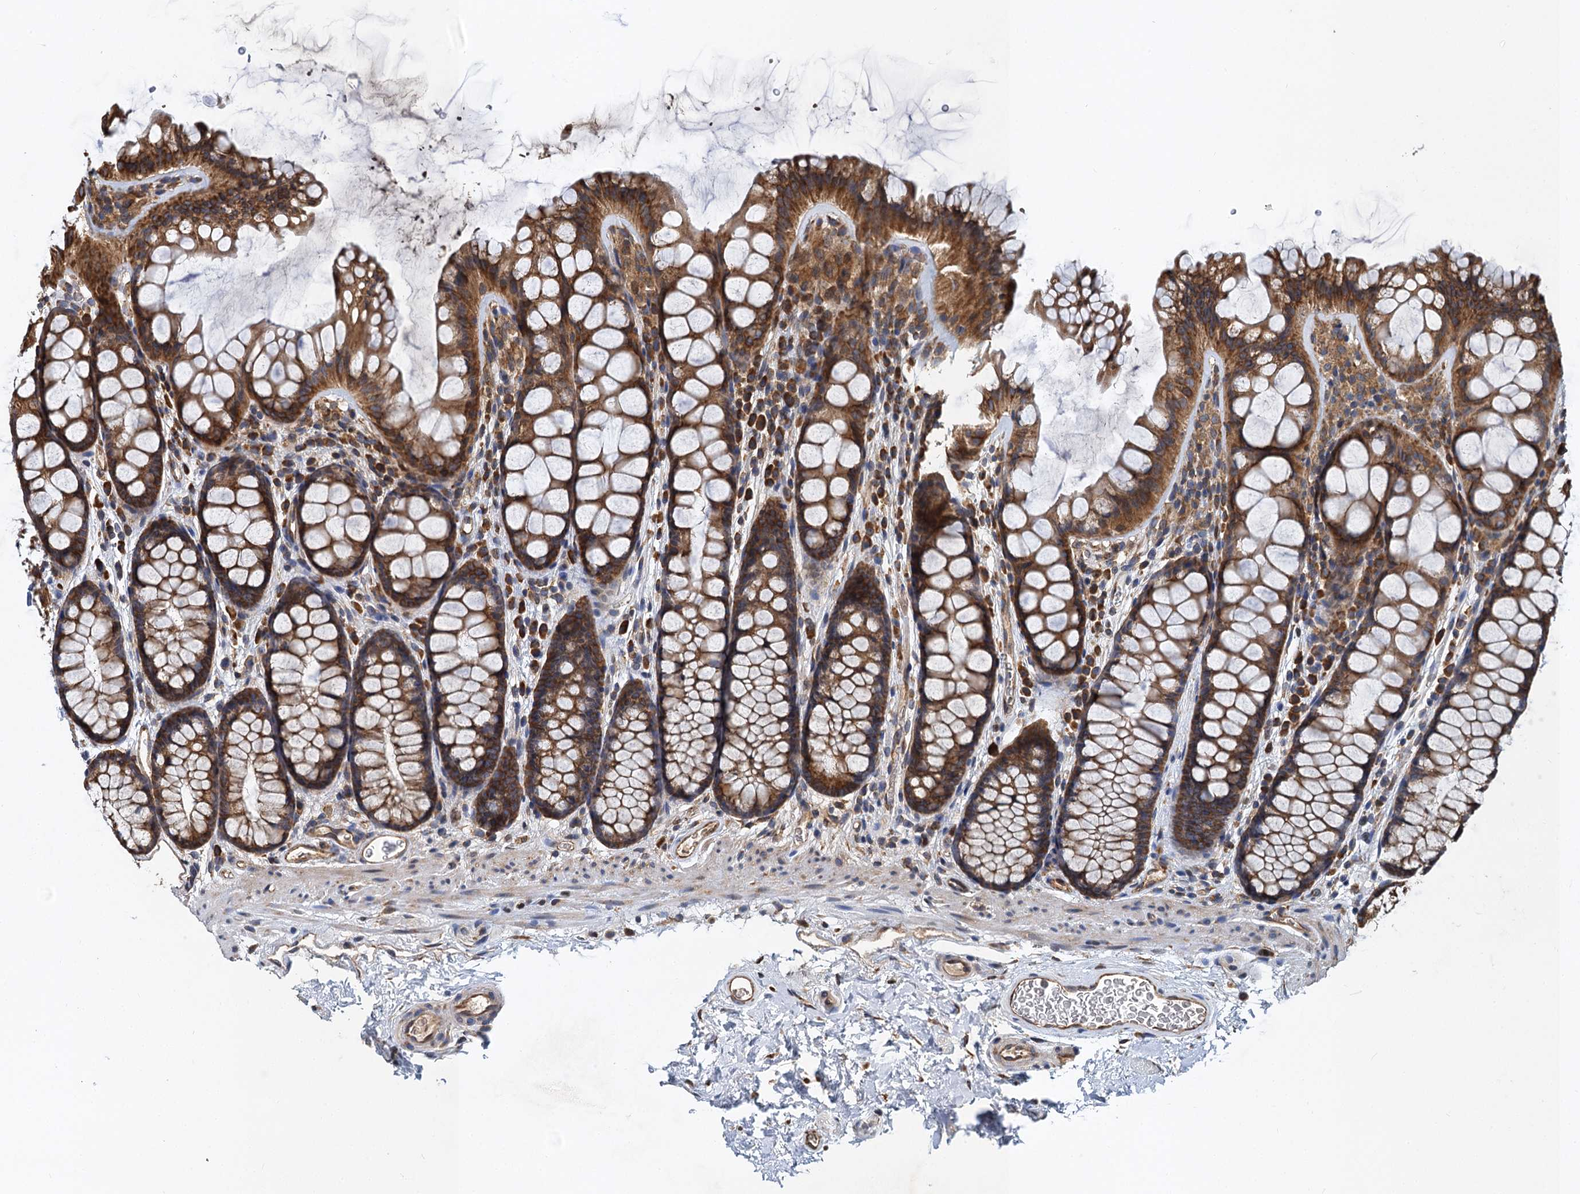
{"staining": {"intensity": "strong", "quantity": ">75%", "location": "cytoplasmic/membranous"}, "tissue": "colon", "cell_type": "Endothelial cells", "image_type": "normal", "snomed": [{"axis": "morphology", "description": "Normal tissue, NOS"}, {"axis": "topography", "description": "Colon"}], "caption": "Immunohistochemistry histopathology image of unremarkable colon stained for a protein (brown), which exhibits high levels of strong cytoplasmic/membranous staining in about >75% of endothelial cells.", "gene": "LINS1", "patient": {"sex": "female", "age": 82}}